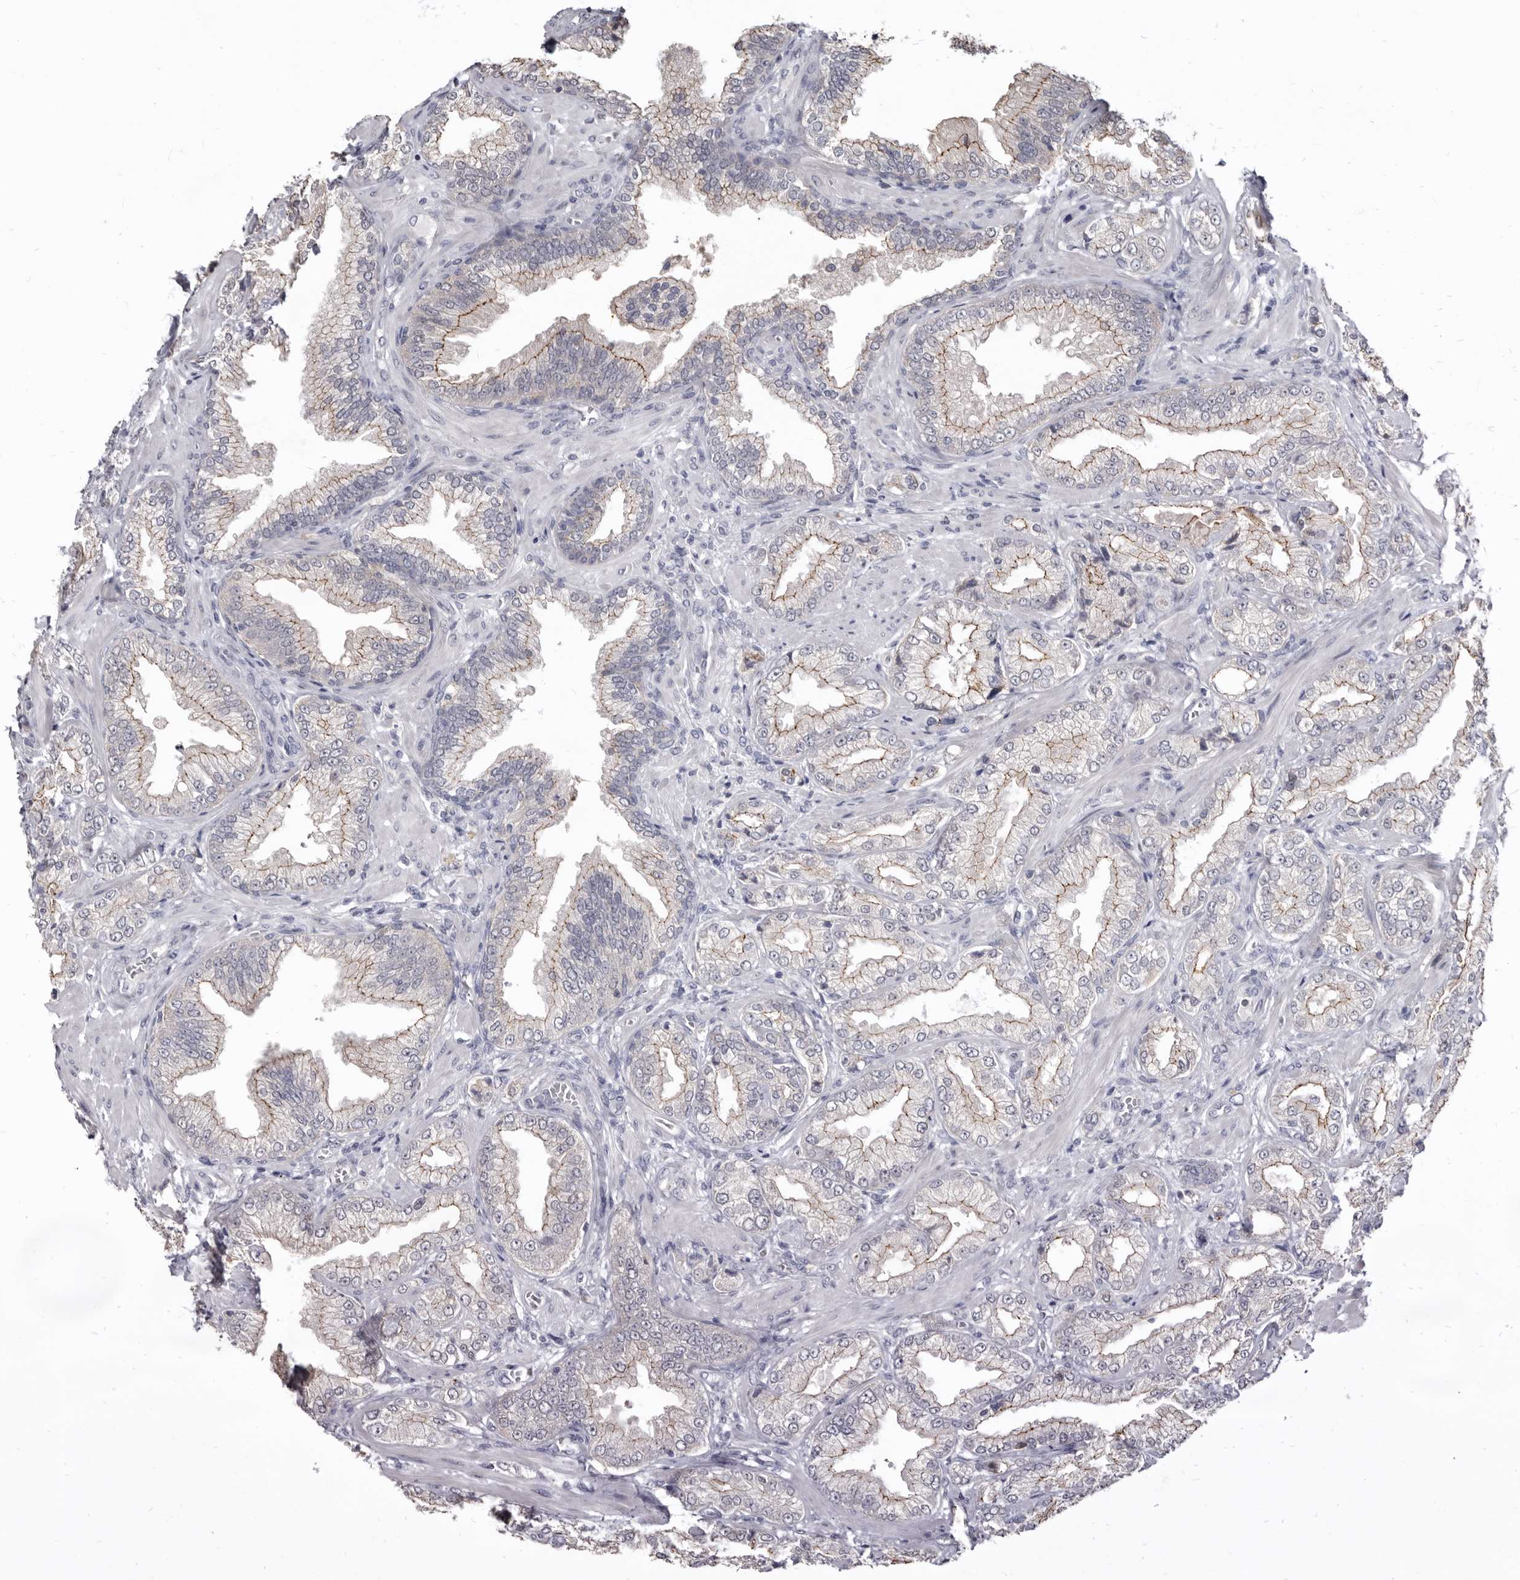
{"staining": {"intensity": "moderate", "quantity": ">75%", "location": "cytoplasmic/membranous"}, "tissue": "prostate cancer", "cell_type": "Tumor cells", "image_type": "cancer", "snomed": [{"axis": "morphology", "description": "Adenocarcinoma, Low grade"}, {"axis": "topography", "description": "Prostate"}], "caption": "Prostate cancer (adenocarcinoma (low-grade)) was stained to show a protein in brown. There is medium levels of moderate cytoplasmic/membranous staining in approximately >75% of tumor cells.", "gene": "CGN", "patient": {"sex": "male", "age": 62}}